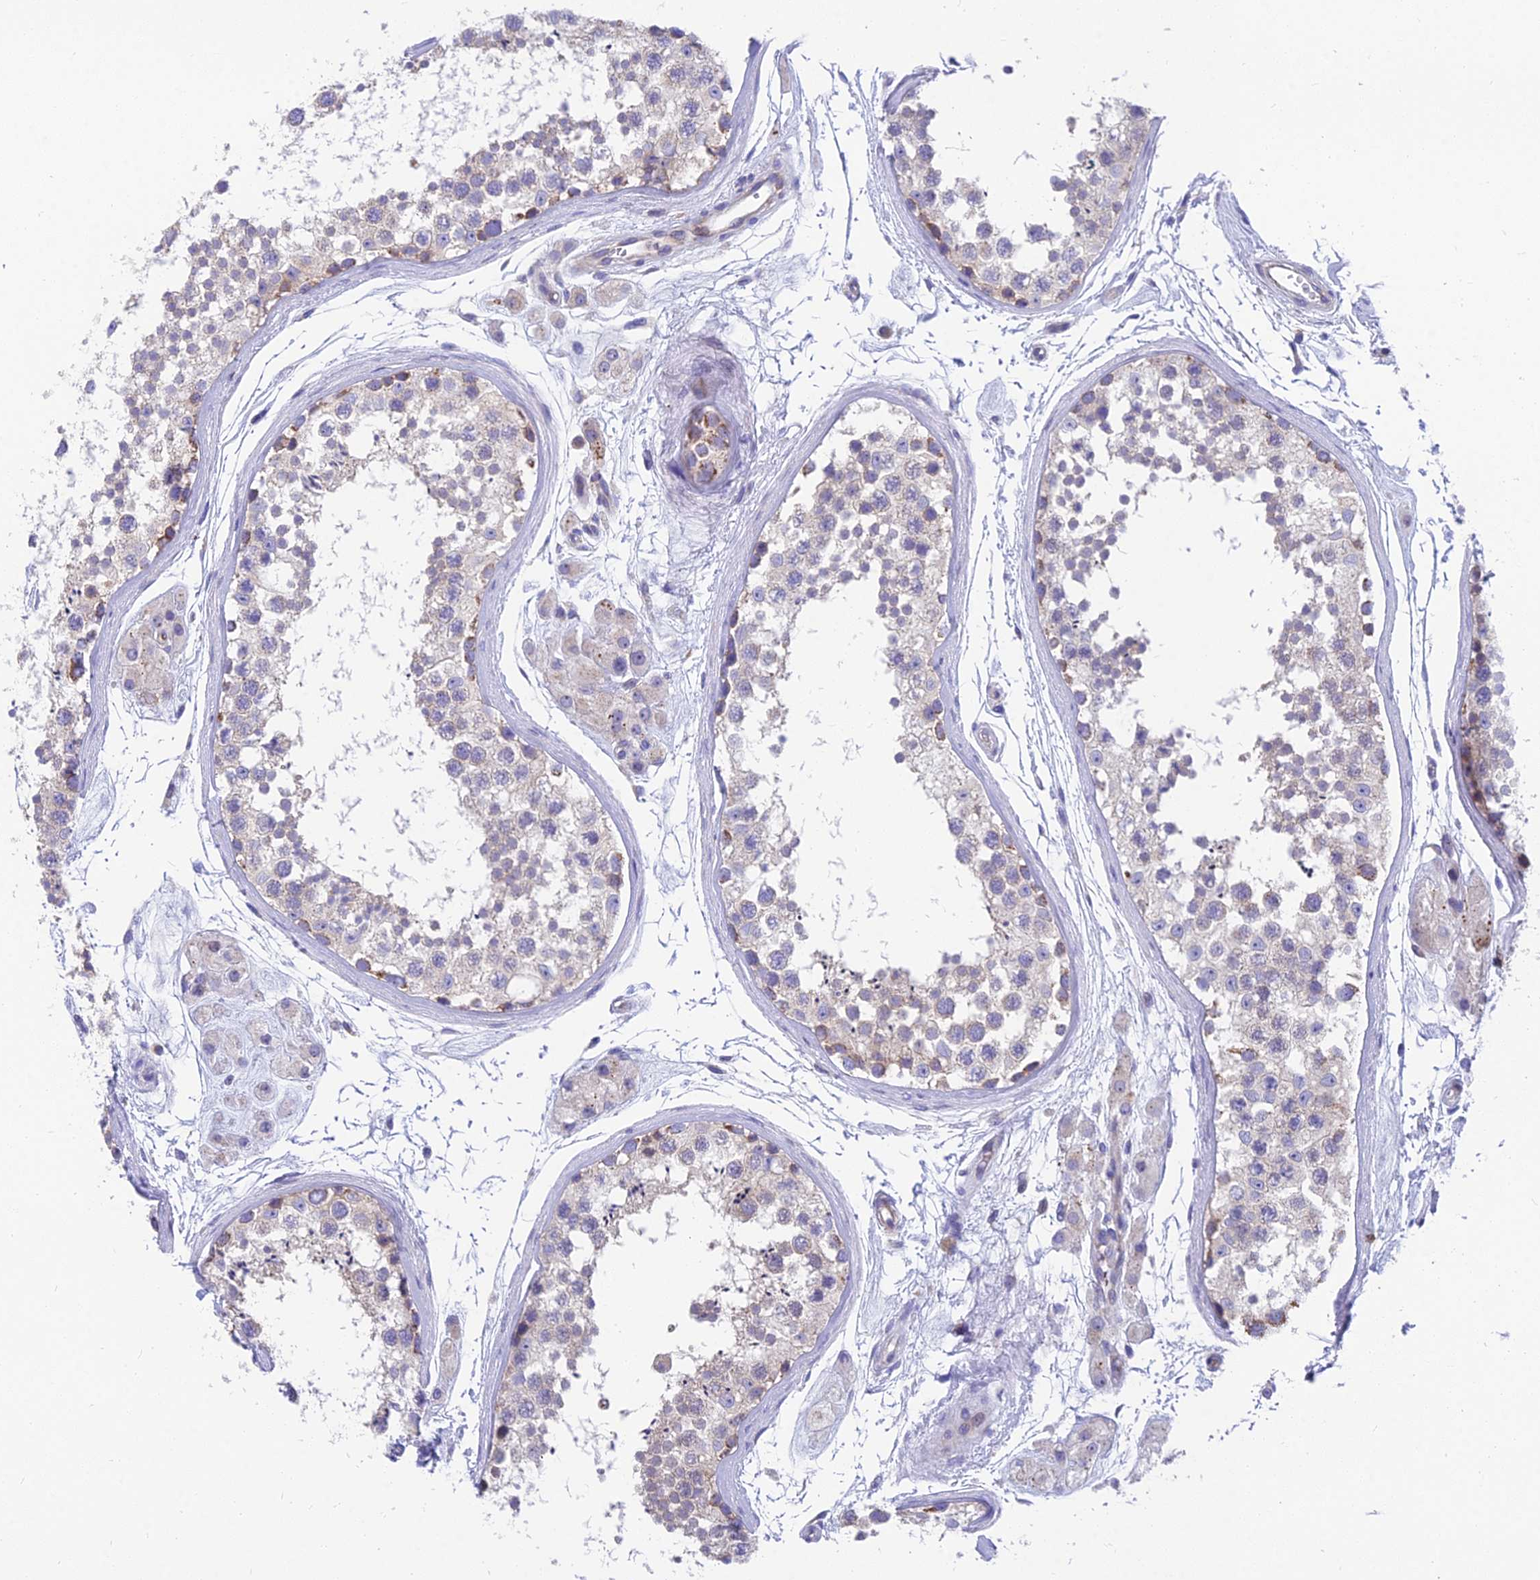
{"staining": {"intensity": "moderate", "quantity": "<25%", "location": "cytoplasmic/membranous"}, "tissue": "testis", "cell_type": "Cells in seminiferous ducts", "image_type": "normal", "snomed": [{"axis": "morphology", "description": "Normal tissue, NOS"}, {"axis": "topography", "description": "Testis"}], "caption": "Immunohistochemistry micrograph of unremarkable testis: human testis stained using IHC demonstrates low levels of moderate protein expression localized specifically in the cytoplasmic/membranous of cells in seminiferous ducts, appearing as a cytoplasmic/membranous brown color.", "gene": "MVB12A", "patient": {"sex": "male", "age": 56}}